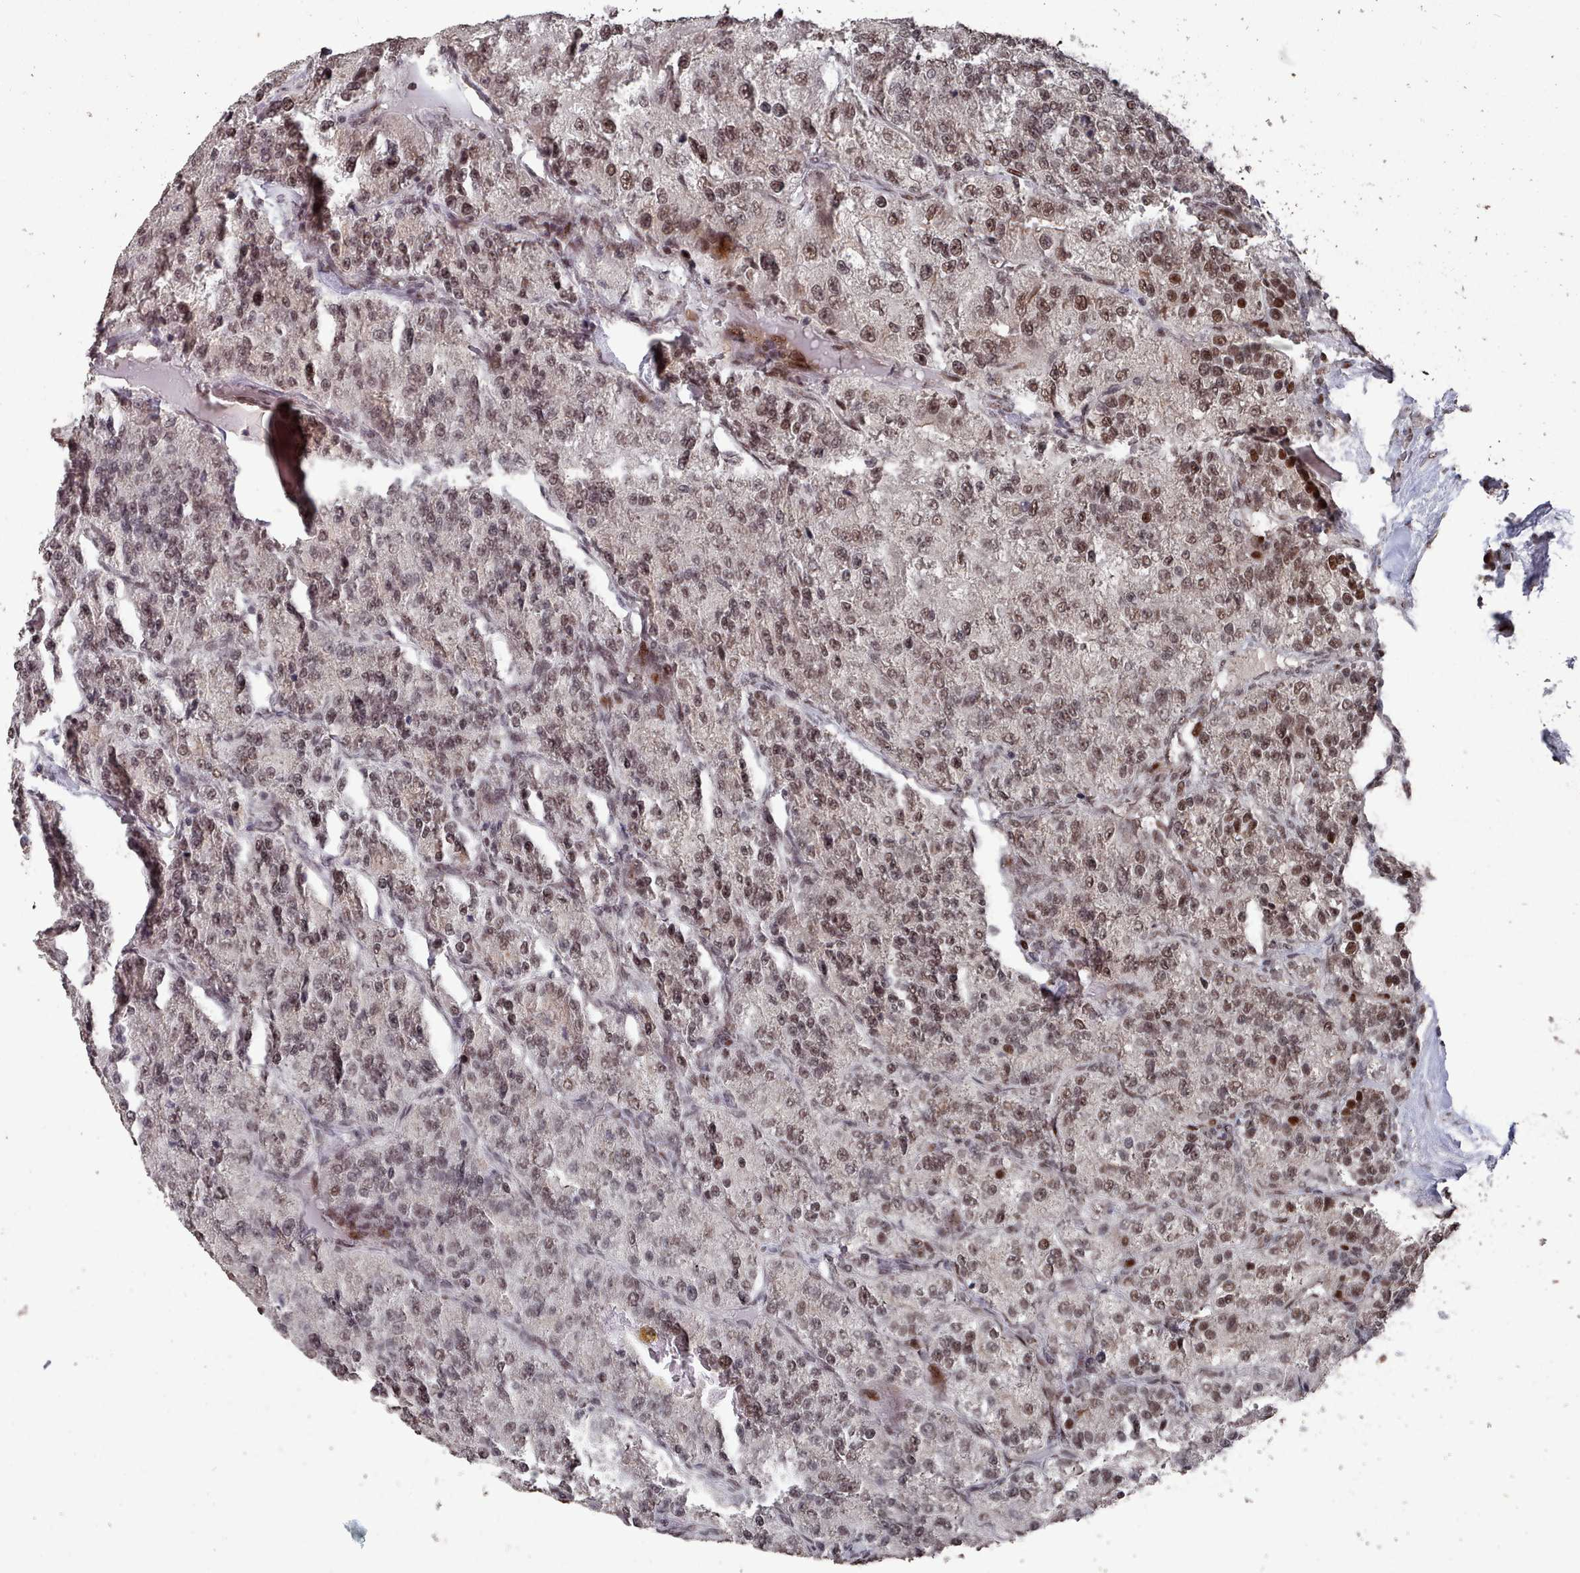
{"staining": {"intensity": "moderate", "quantity": ">75%", "location": "nuclear"}, "tissue": "renal cancer", "cell_type": "Tumor cells", "image_type": "cancer", "snomed": [{"axis": "morphology", "description": "Adenocarcinoma, NOS"}, {"axis": "topography", "description": "Kidney"}], "caption": "Adenocarcinoma (renal) stained with a protein marker shows moderate staining in tumor cells.", "gene": "PNRC2", "patient": {"sex": "female", "age": 63}}